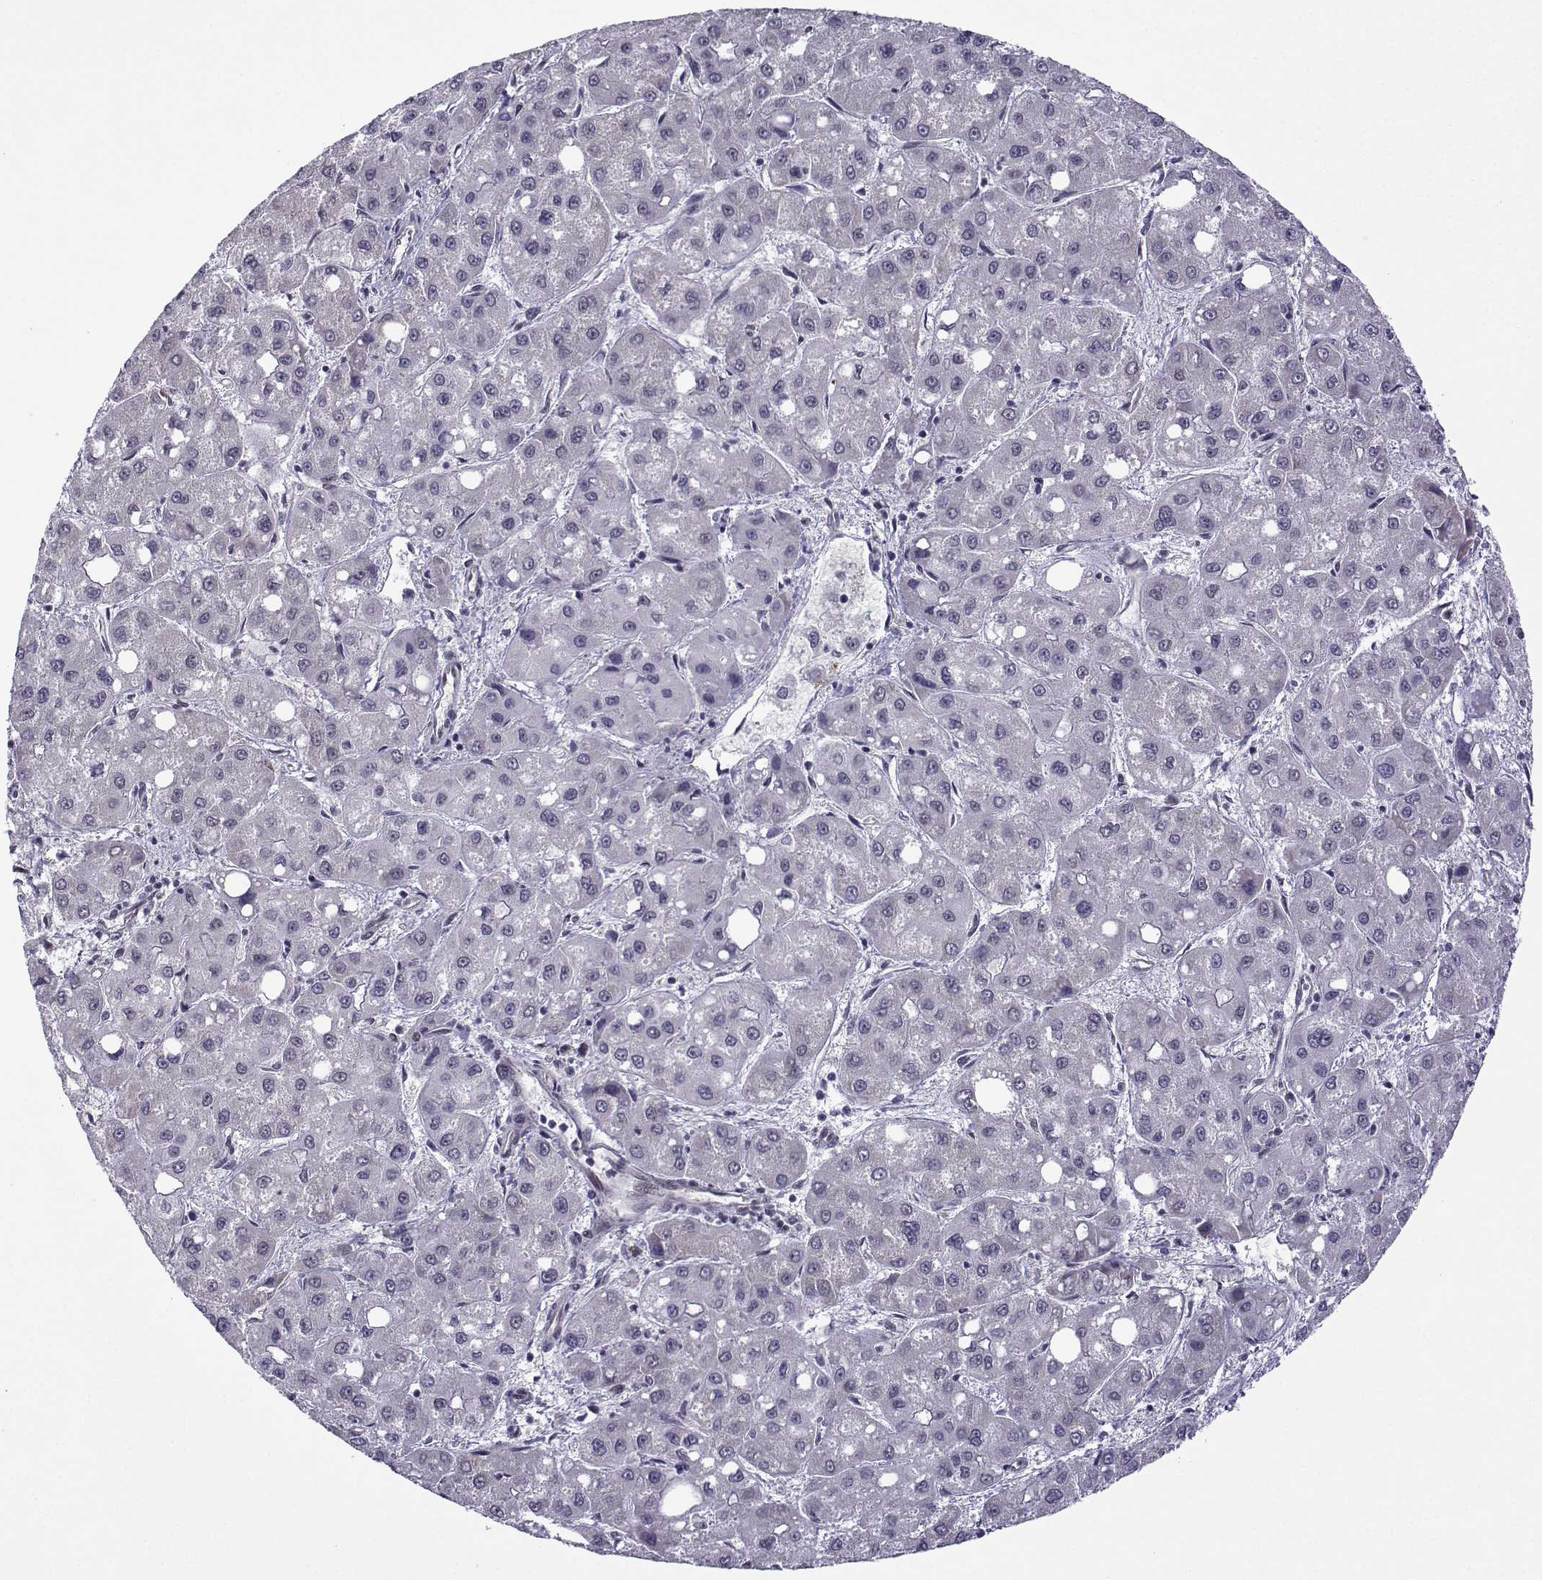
{"staining": {"intensity": "negative", "quantity": "none", "location": "none"}, "tissue": "liver cancer", "cell_type": "Tumor cells", "image_type": "cancer", "snomed": [{"axis": "morphology", "description": "Carcinoma, Hepatocellular, NOS"}, {"axis": "topography", "description": "Liver"}], "caption": "High power microscopy photomicrograph of an immunohistochemistry micrograph of liver cancer (hepatocellular carcinoma), revealing no significant positivity in tumor cells.", "gene": "FGF3", "patient": {"sex": "male", "age": 73}}